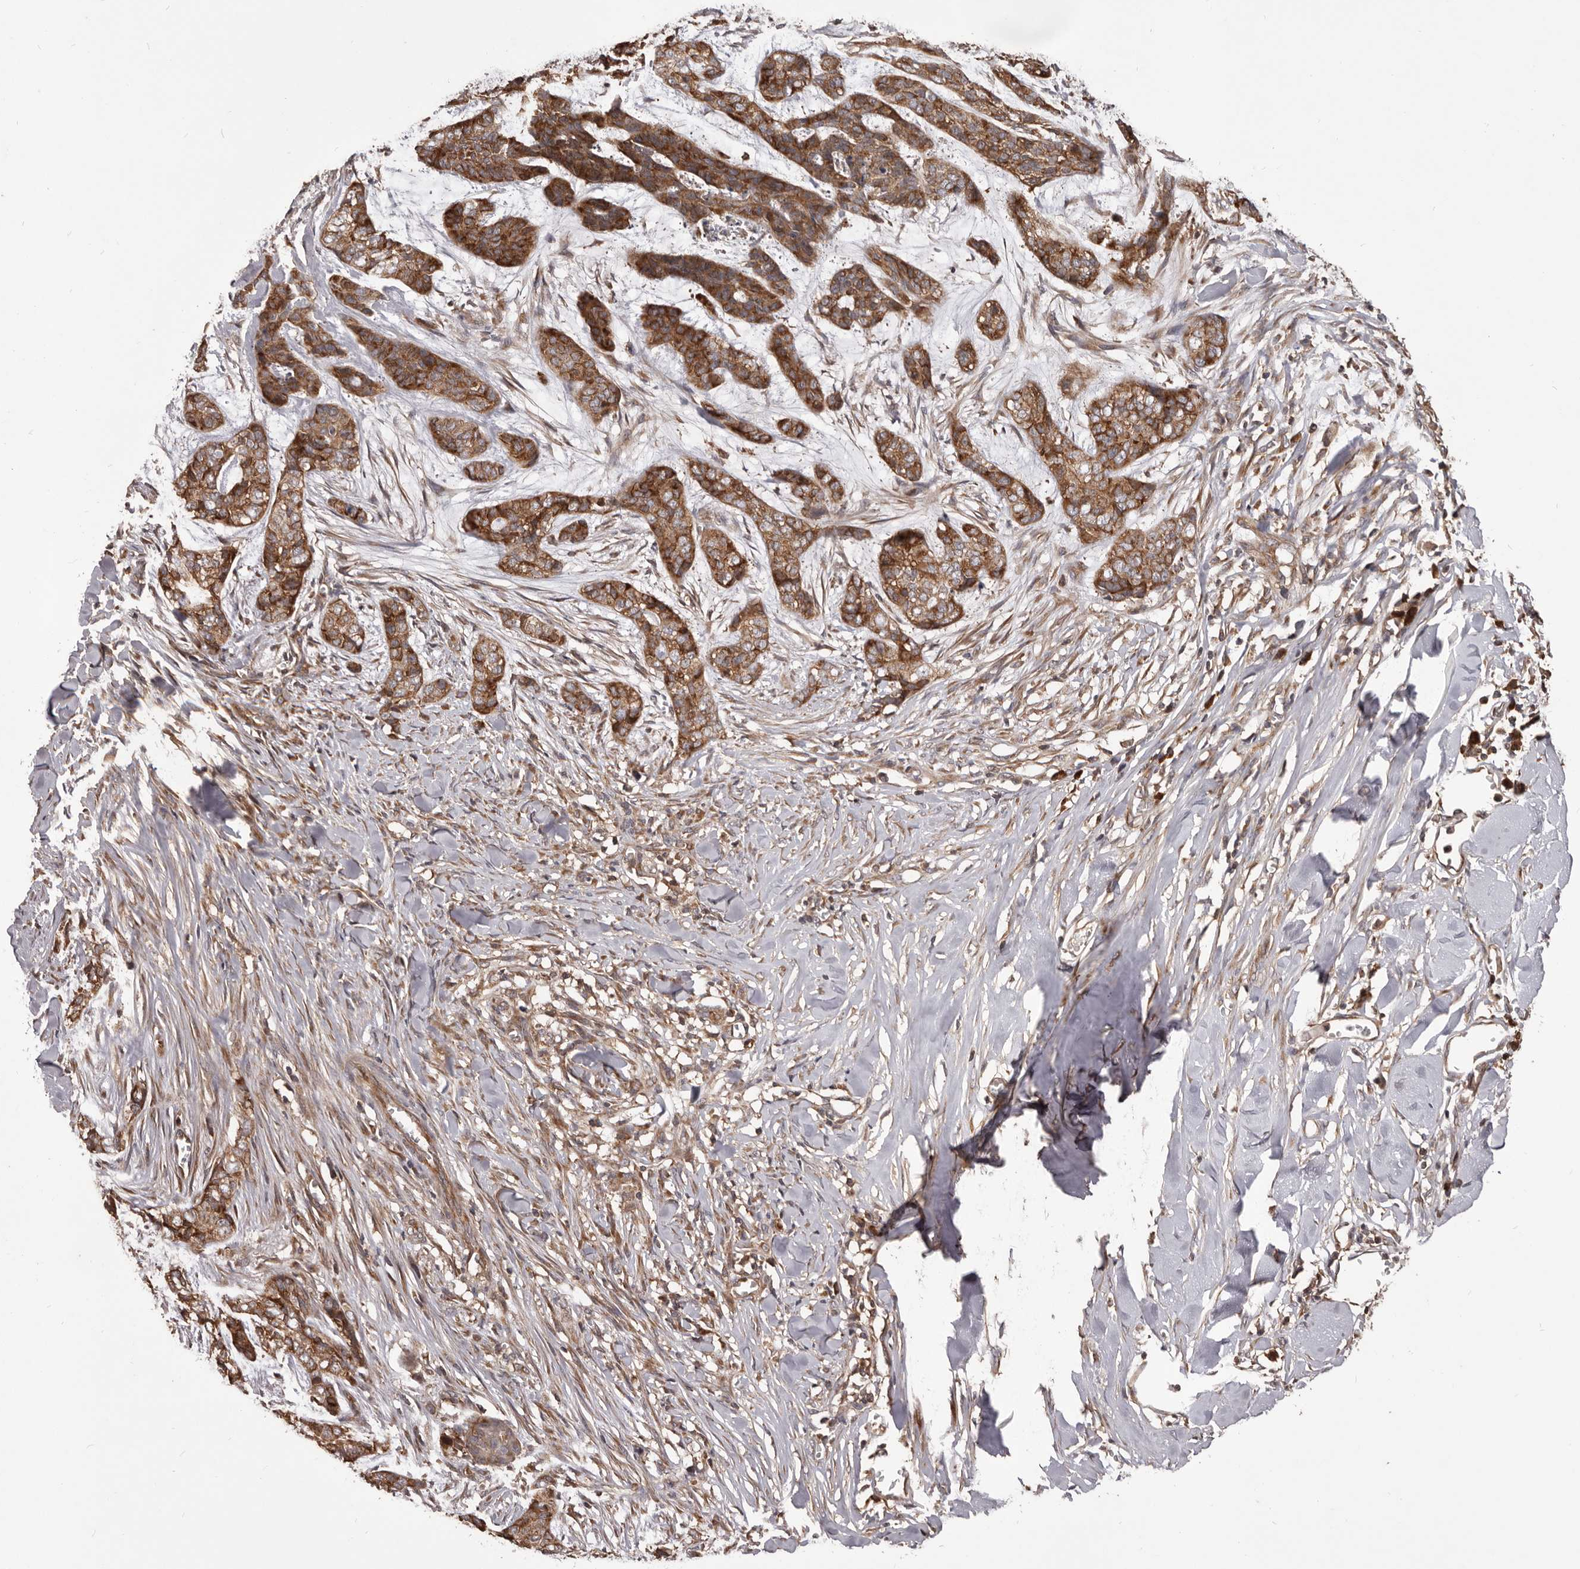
{"staining": {"intensity": "moderate", "quantity": ">75%", "location": "cytoplasmic/membranous"}, "tissue": "skin cancer", "cell_type": "Tumor cells", "image_type": "cancer", "snomed": [{"axis": "morphology", "description": "Basal cell carcinoma"}, {"axis": "topography", "description": "Skin"}], "caption": "The immunohistochemical stain shows moderate cytoplasmic/membranous expression in tumor cells of basal cell carcinoma (skin) tissue.", "gene": "HBS1L", "patient": {"sex": "female", "age": 64}}